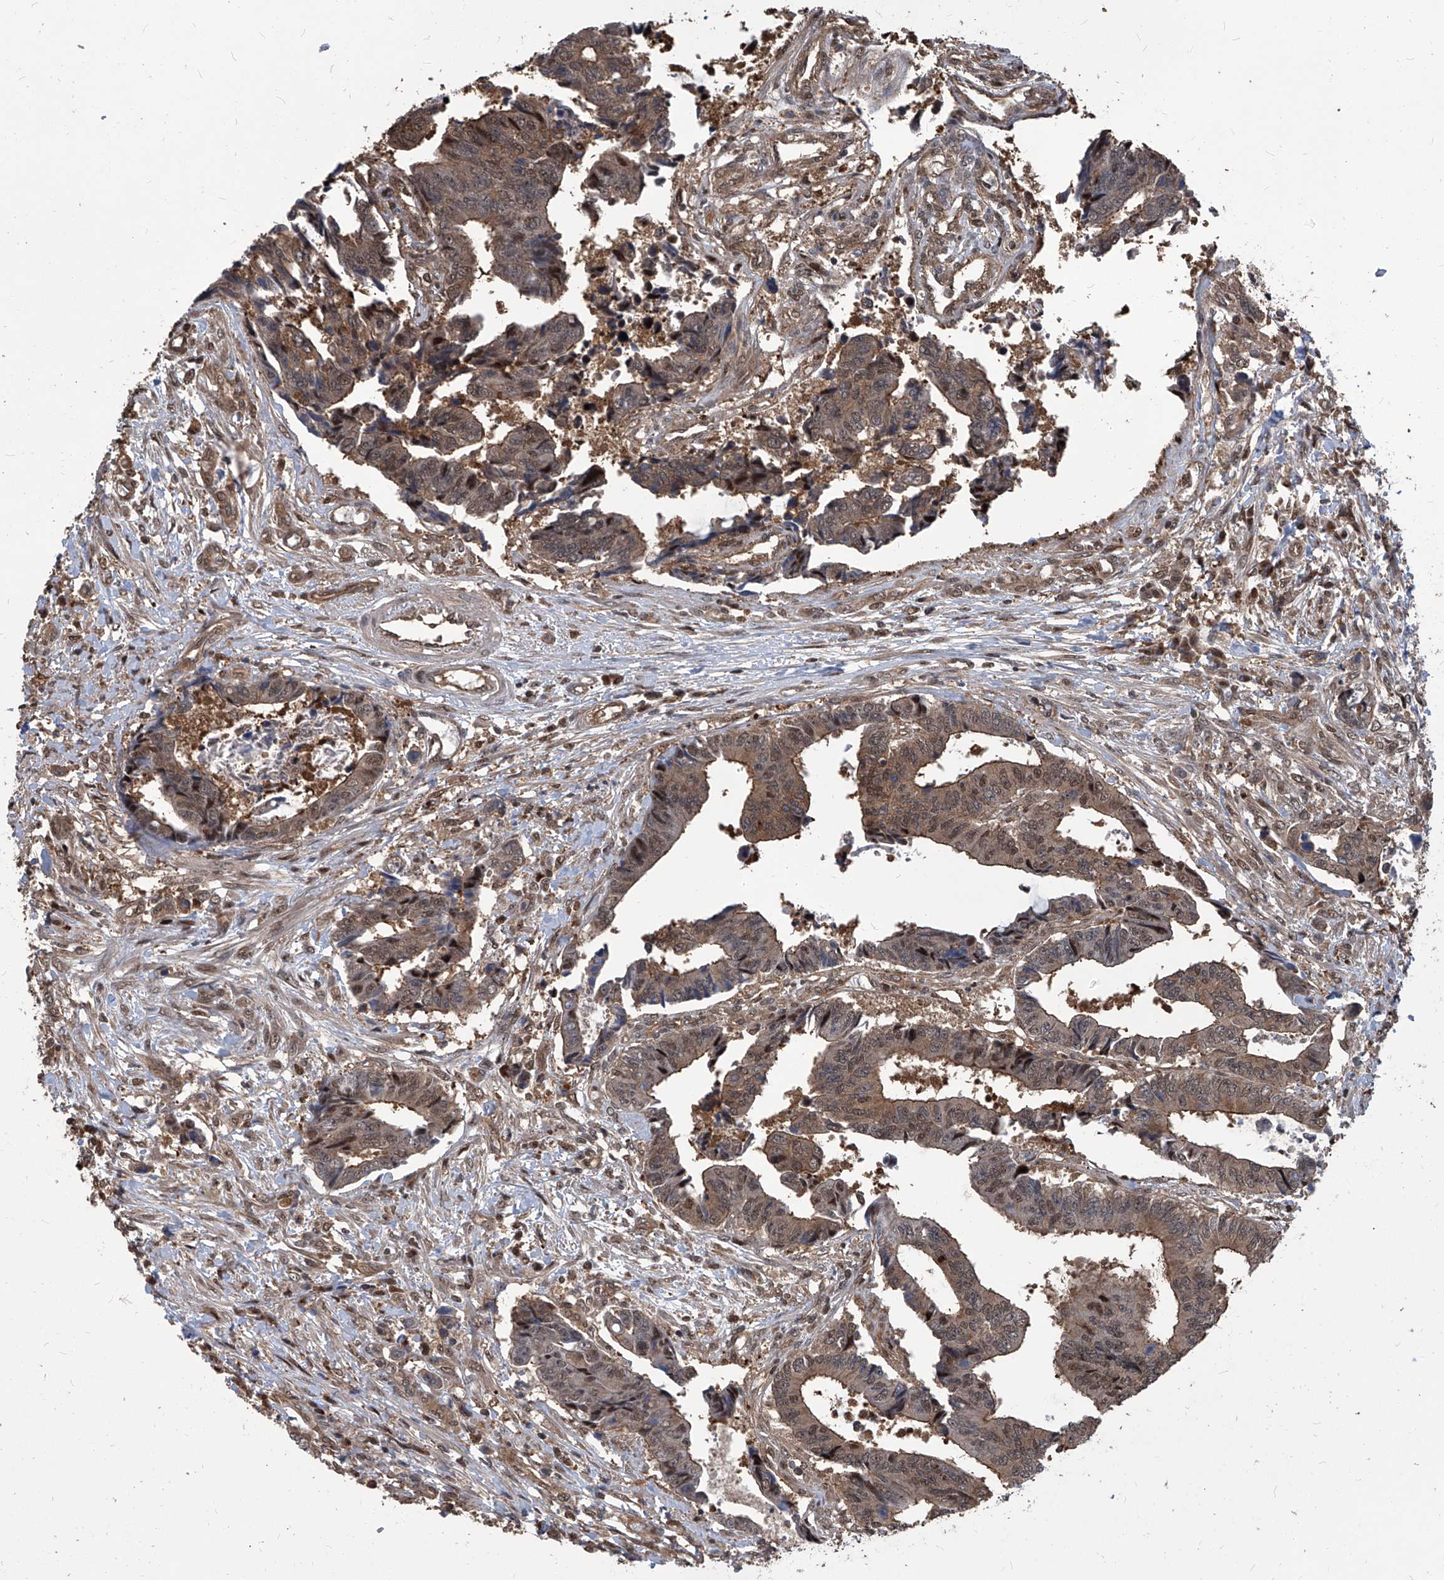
{"staining": {"intensity": "moderate", "quantity": ">75%", "location": "cytoplasmic/membranous"}, "tissue": "colorectal cancer", "cell_type": "Tumor cells", "image_type": "cancer", "snomed": [{"axis": "morphology", "description": "Adenocarcinoma, NOS"}, {"axis": "topography", "description": "Rectum"}], "caption": "About >75% of tumor cells in human adenocarcinoma (colorectal) display moderate cytoplasmic/membranous protein staining as visualized by brown immunohistochemical staining.", "gene": "PSMB1", "patient": {"sex": "male", "age": 84}}